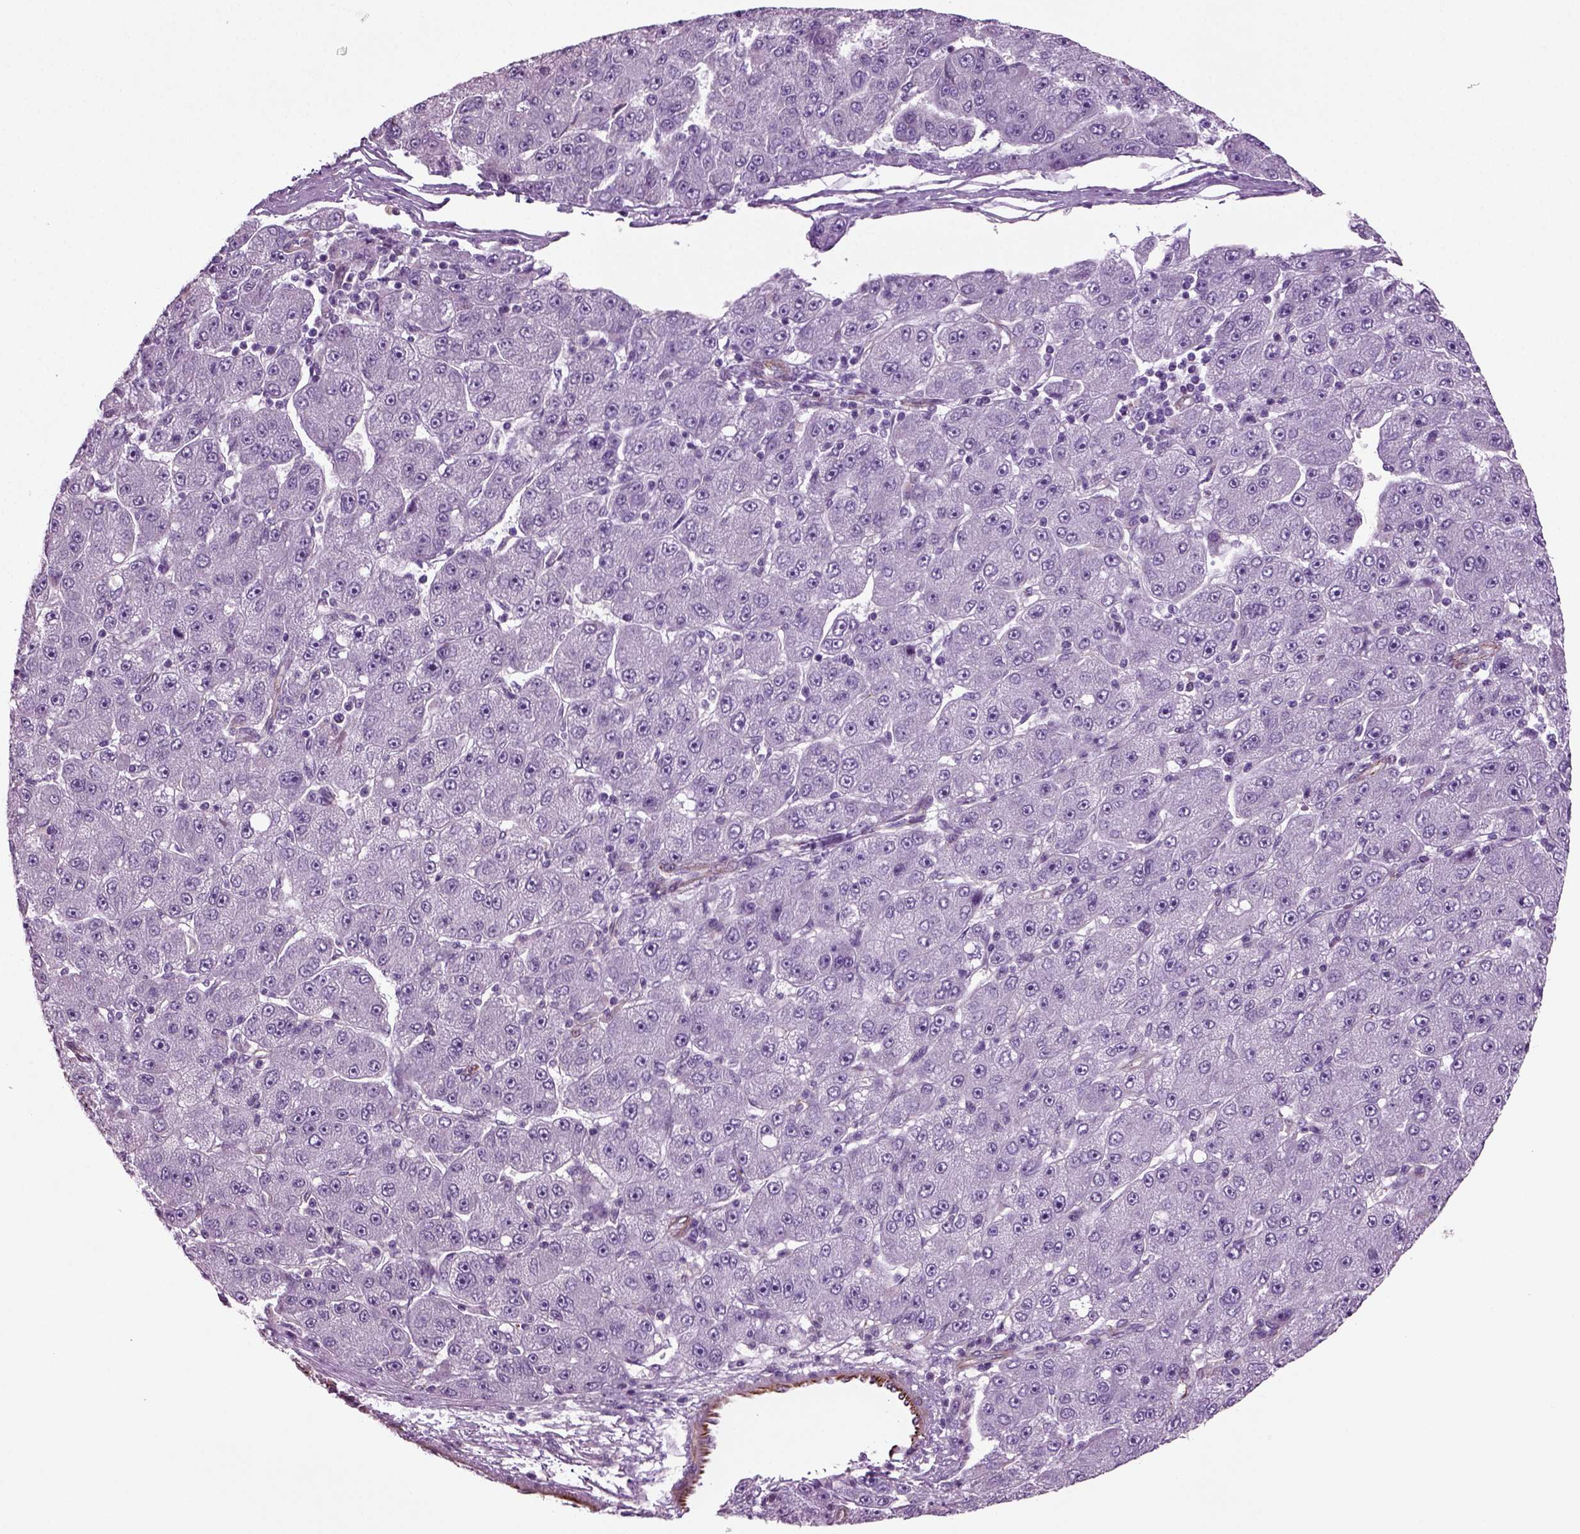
{"staining": {"intensity": "negative", "quantity": "none", "location": "none"}, "tissue": "liver cancer", "cell_type": "Tumor cells", "image_type": "cancer", "snomed": [{"axis": "morphology", "description": "Carcinoma, Hepatocellular, NOS"}, {"axis": "topography", "description": "Liver"}], "caption": "Immunohistochemical staining of liver cancer (hepatocellular carcinoma) exhibits no significant positivity in tumor cells.", "gene": "ACER3", "patient": {"sex": "male", "age": 67}}